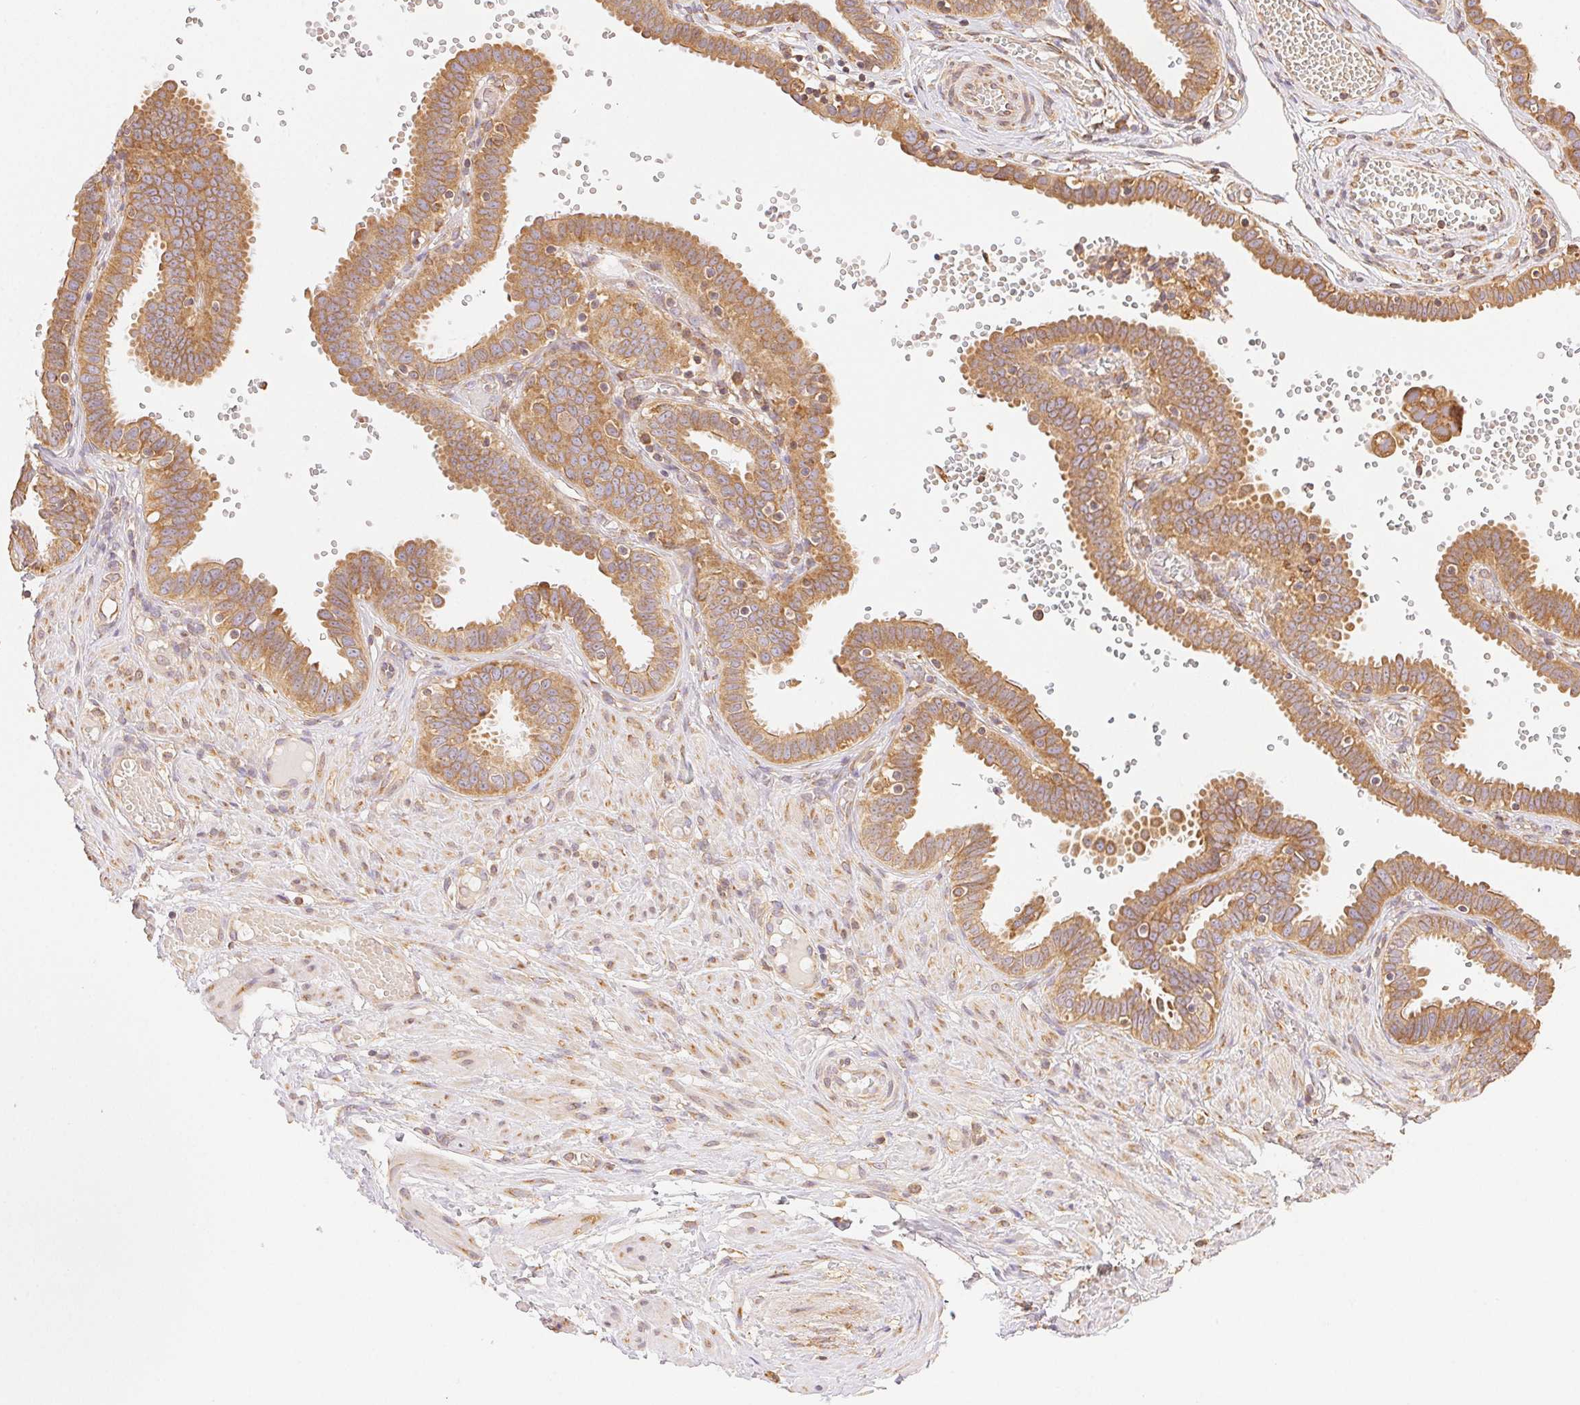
{"staining": {"intensity": "moderate", "quantity": ">75%", "location": "cytoplasmic/membranous"}, "tissue": "fallopian tube", "cell_type": "Glandular cells", "image_type": "normal", "snomed": [{"axis": "morphology", "description": "Normal tissue, NOS"}, {"axis": "topography", "description": "Fallopian tube"}], "caption": "IHC (DAB) staining of unremarkable human fallopian tube displays moderate cytoplasmic/membranous protein positivity in approximately >75% of glandular cells.", "gene": "ENTREP1", "patient": {"sex": "female", "age": 37}}